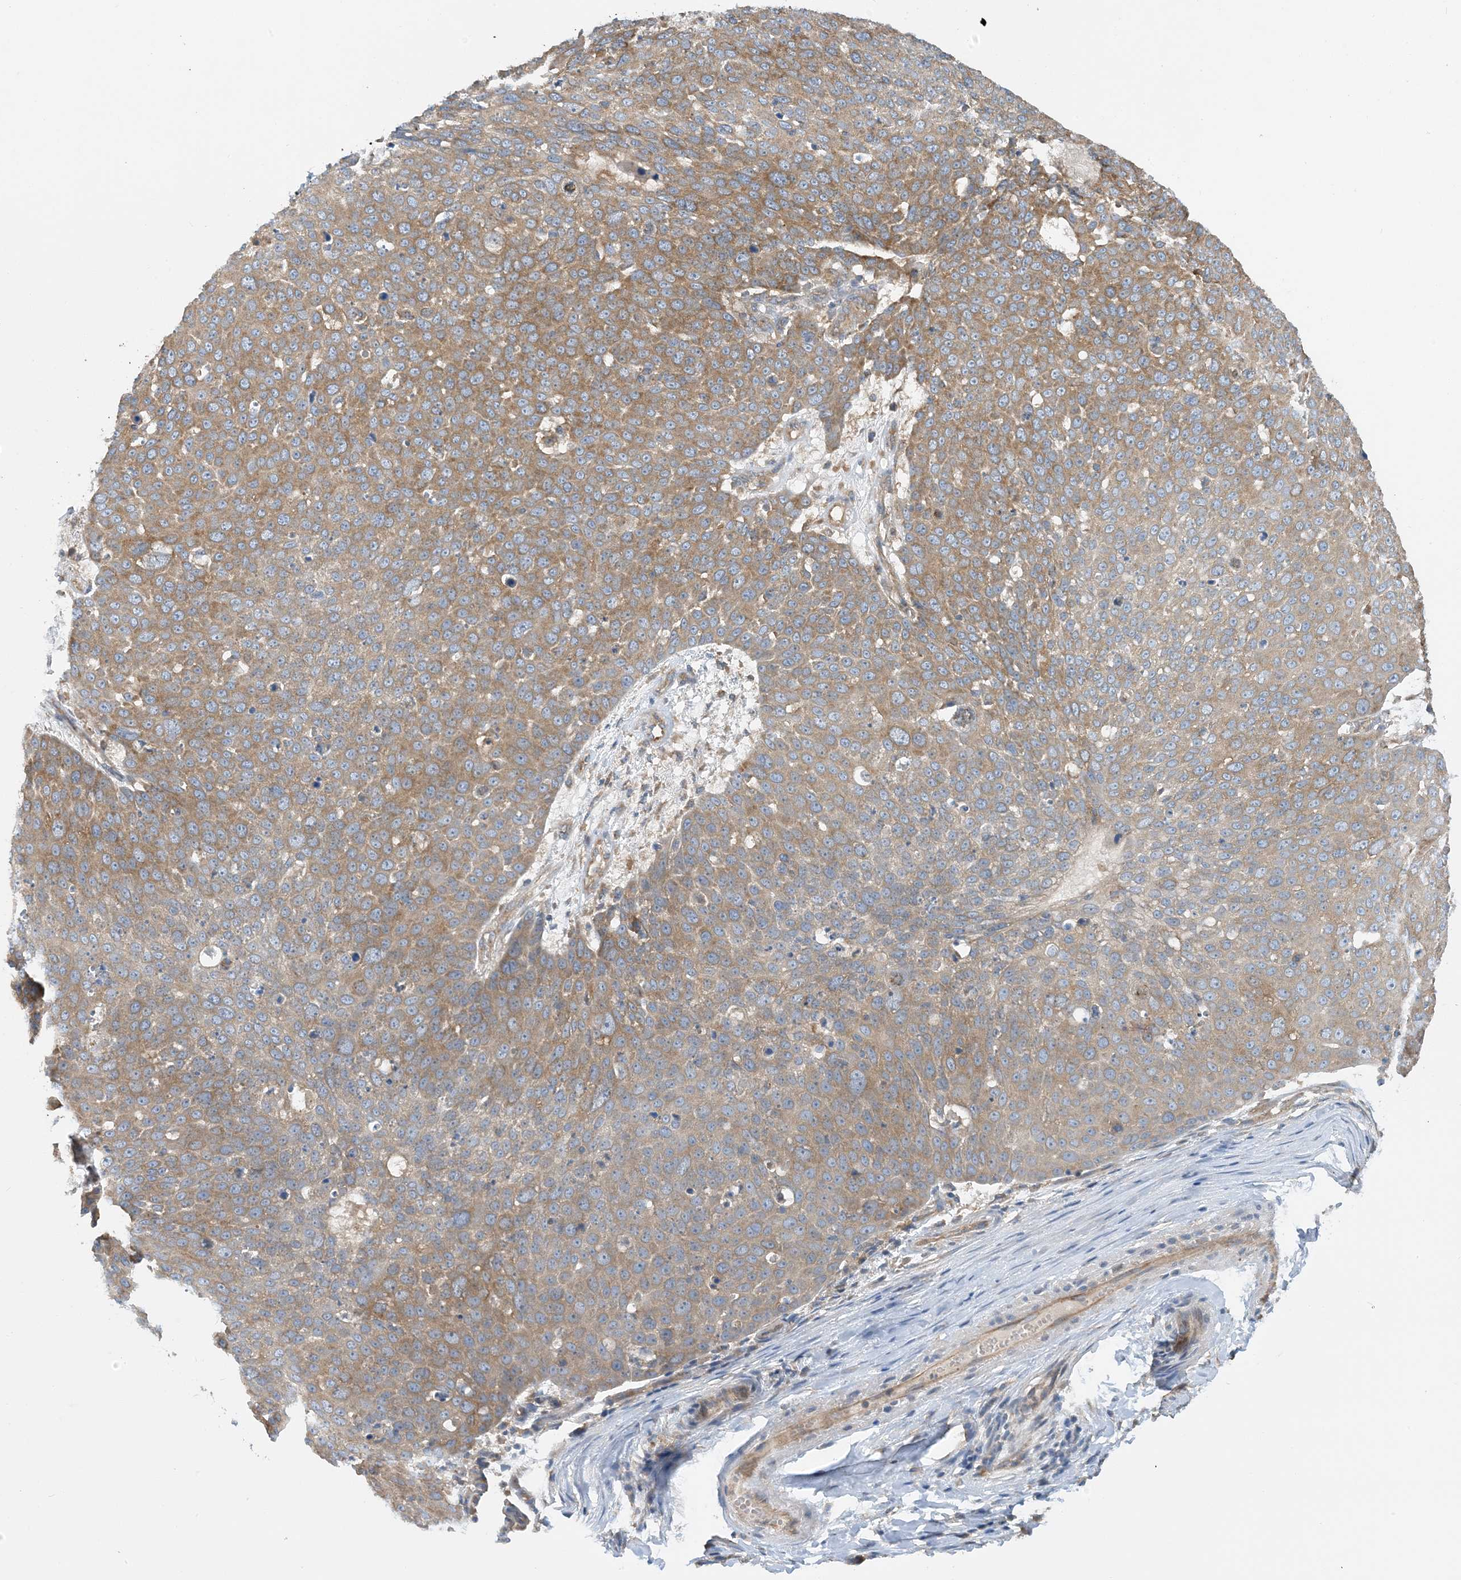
{"staining": {"intensity": "moderate", "quantity": ">75%", "location": "cytoplasmic/membranous"}, "tissue": "skin cancer", "cell_type": "Tumor cells", "image_type": "cancer", "snomed": [{"axis": "morphology", "description": "Squamous cell carcinoma, NOS"}, {"axis": "topography", "description": "Skin"}], "caption": "A high-resolution micrograph shows immunohistochemistry staining of squamous cell carcinoma (skin), which demonstrates moderate cytoplasmic/membranous positivity in about >75% of tumor cells.", "gene": "SIDT1", "patient": {"sex": "male", "age": 71}}